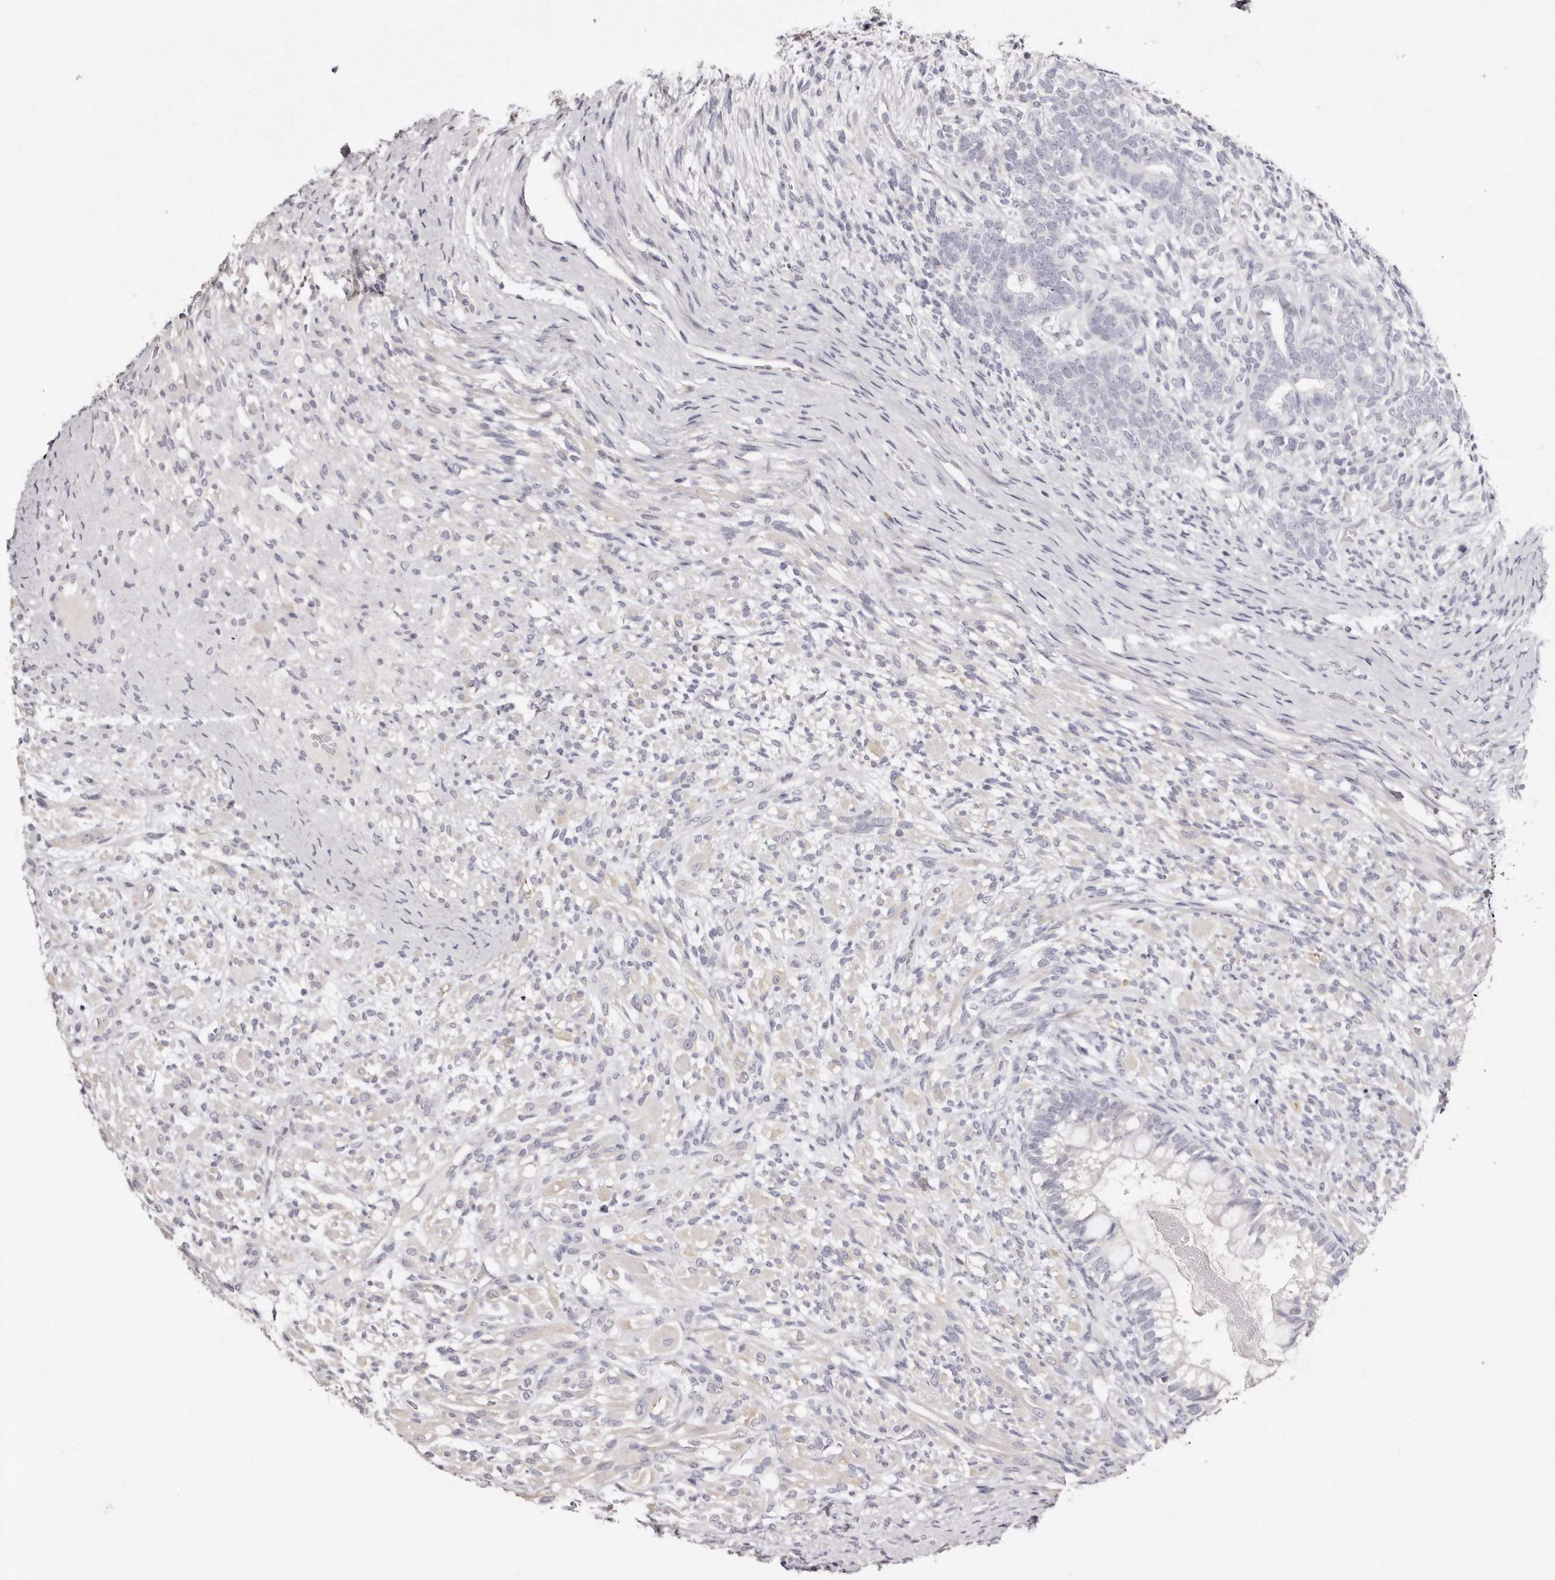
{"staining": {"intensity": "negative", "quantity": "none", "location": "none"}, "tissue": "testis cancer", "cell_type": "Tumor cells", "image_type": "cancer", "snomed": [{"axis": "morphology", "description": "Seminoma, NOS"}, {"axis": "morphology", "description": "Carcinoma, Embryonal, NOS"}, {"axis": "topography", "description": "Testis"}], "caption": "Testis cancer (seminoma) was stained to show a protein in brown. There is no significant expression in tumor cells.", "gene": "AKNAD1", "patient": {"sex": "male", "age": 28}}